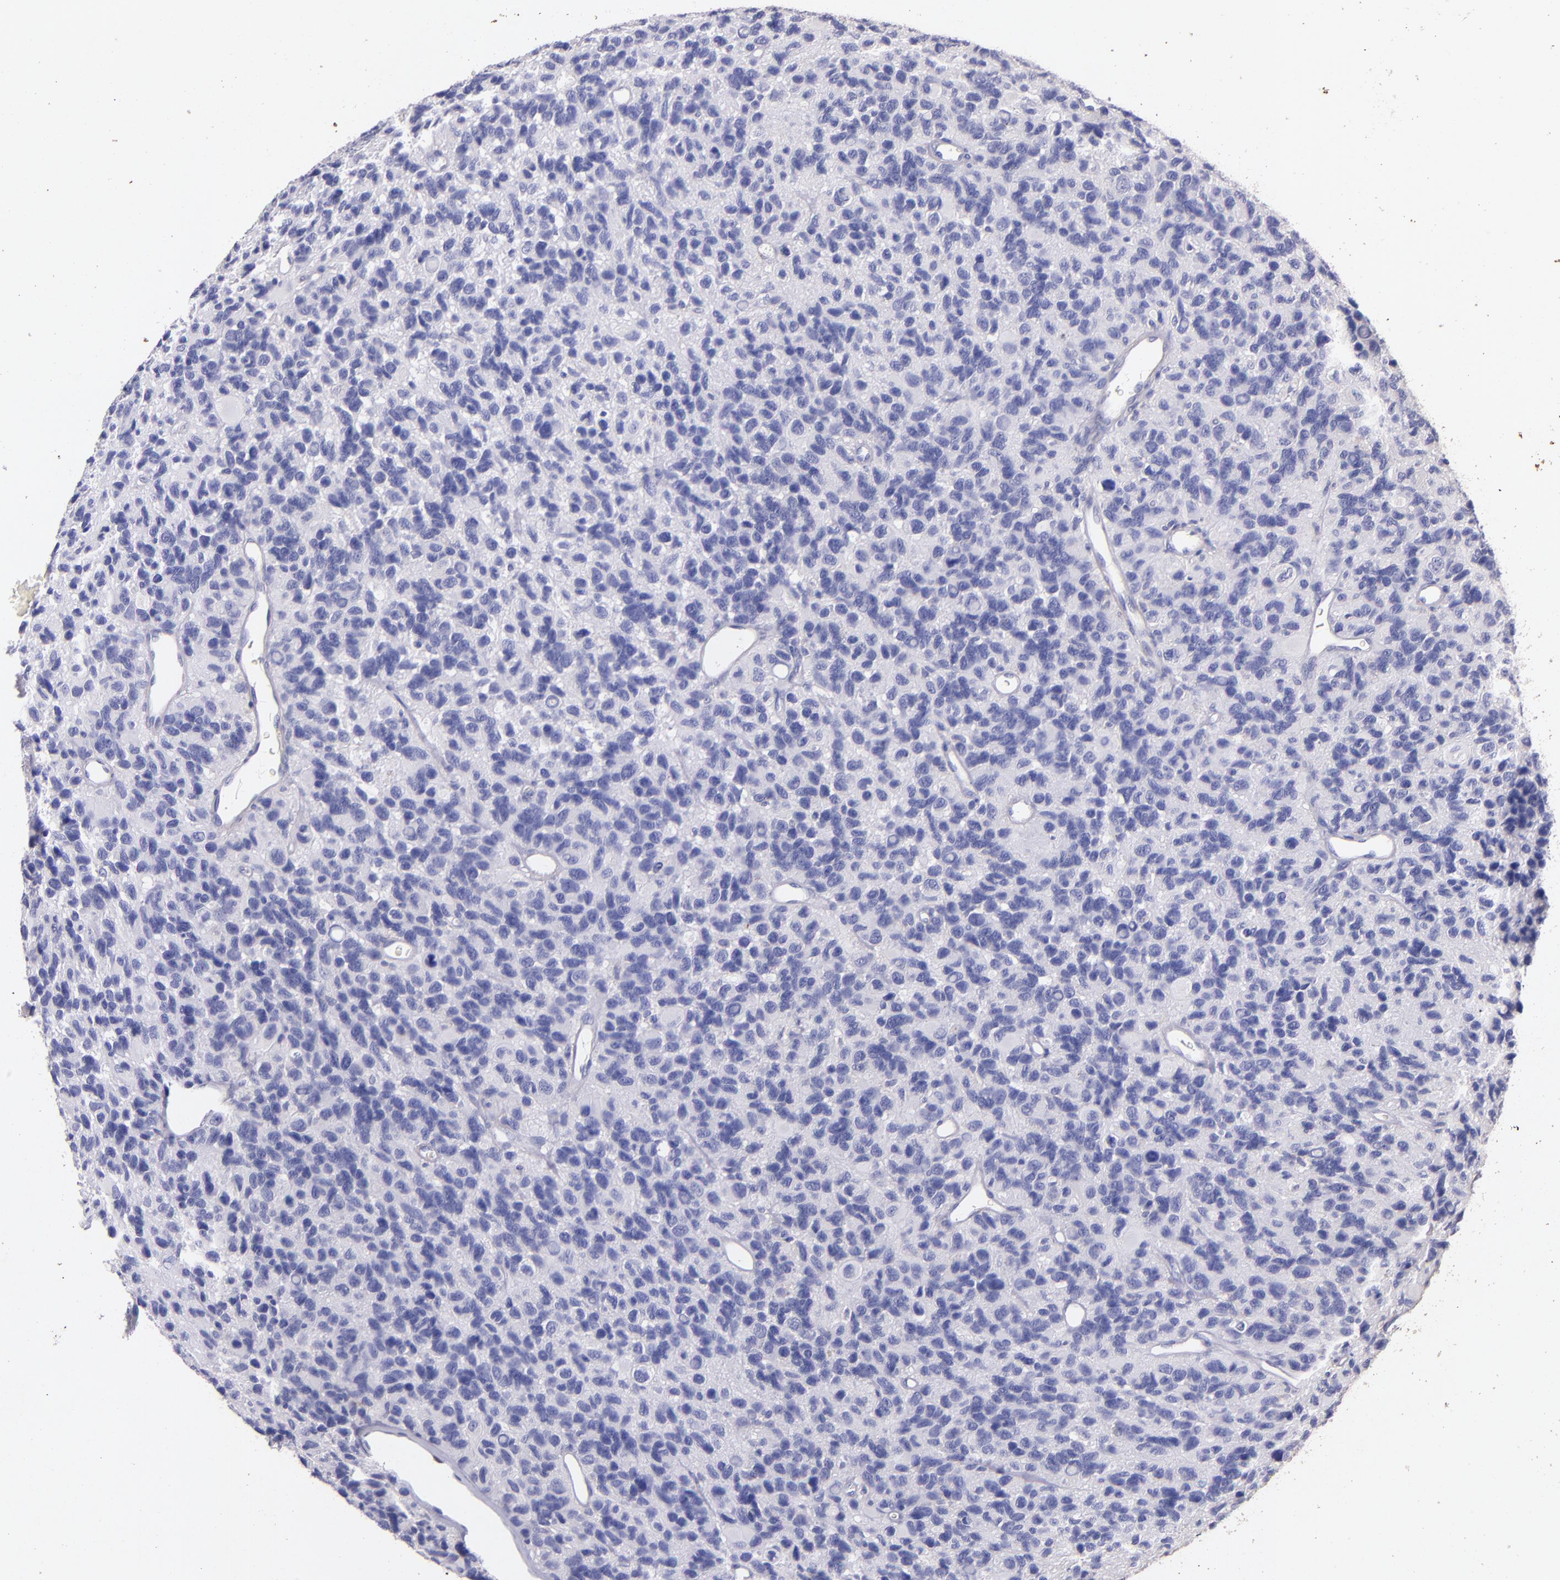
{"staining": {"intensity": "negative", "quantity": "none", "location": "none"}, "tissue": "glioma", "cell_type": "Tumor cells", "image_type": "cancer", "snomed": [{"axis": "morphology", "description": "Glioma, malignant, High grade"}, {"axis": "topography", "description": "Brain"}], "caption": "High power microscopy micrograph of an immunohistochemistry (IHC) image of glioma, revealing no significant positivity in tumor cells.", "gene": "RET", "patient": {"sex": "male", "age": 77}}